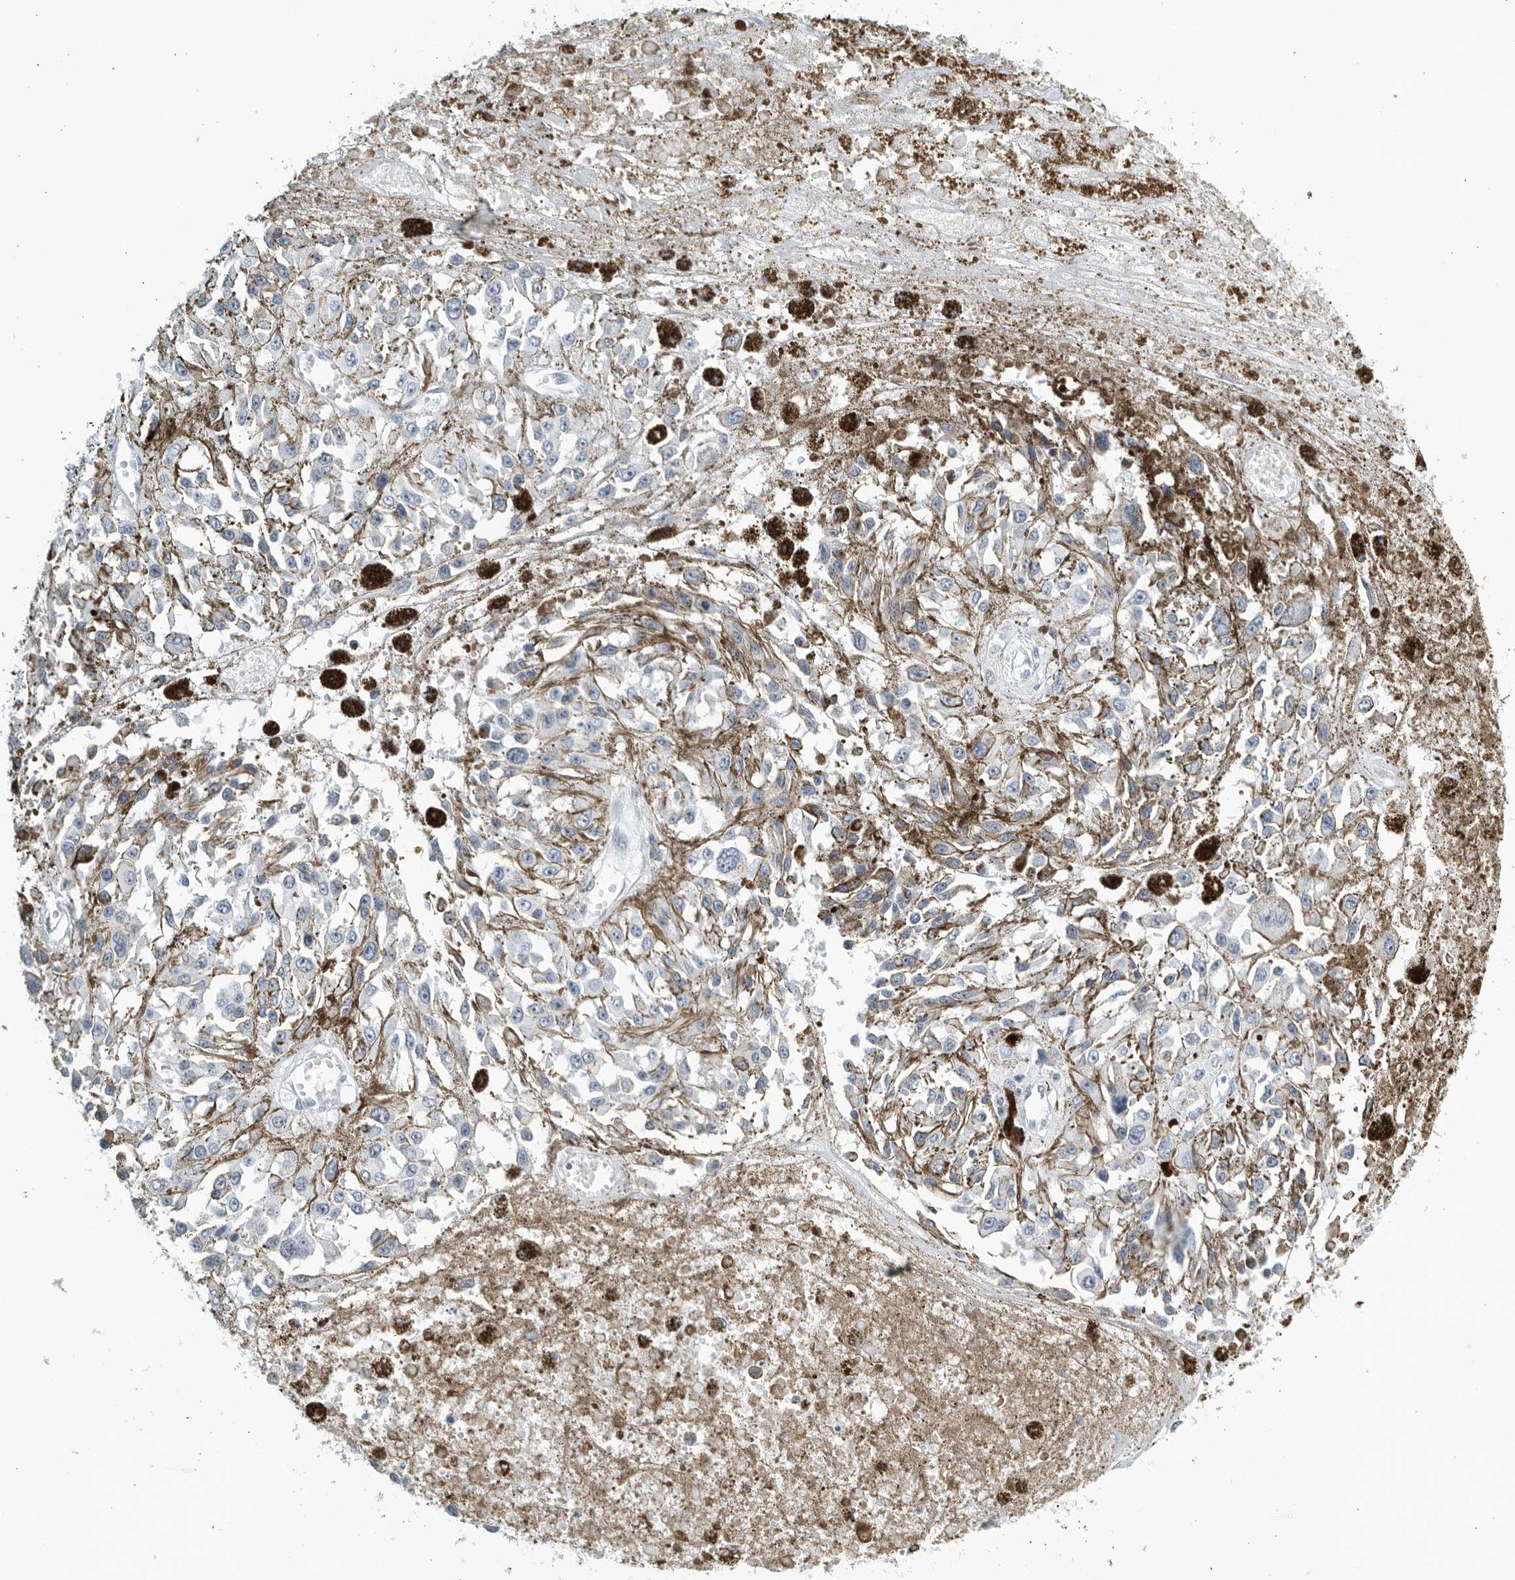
{"staining": {"intensity": "negative", "quantity": "none", "location": "none"}, "tissue": "melanoma", "cell_type": "Tumor cells", "image_type": "cancer", "snomed": [{"axis": "morphology", "description": "Malignant melanoma, Metastatic site"}, {"axis": "topography", "description": "Lymph node"}], "caption": "Melanoma was stained to show a protein in brown. There is no significant positivity in tumor cells. (DAB (3,3'-diaminobenzidine) IHC with hematoxylin counter stain).", "gene": "KLK7", "patient": {"sex": "male", "age": 59}}